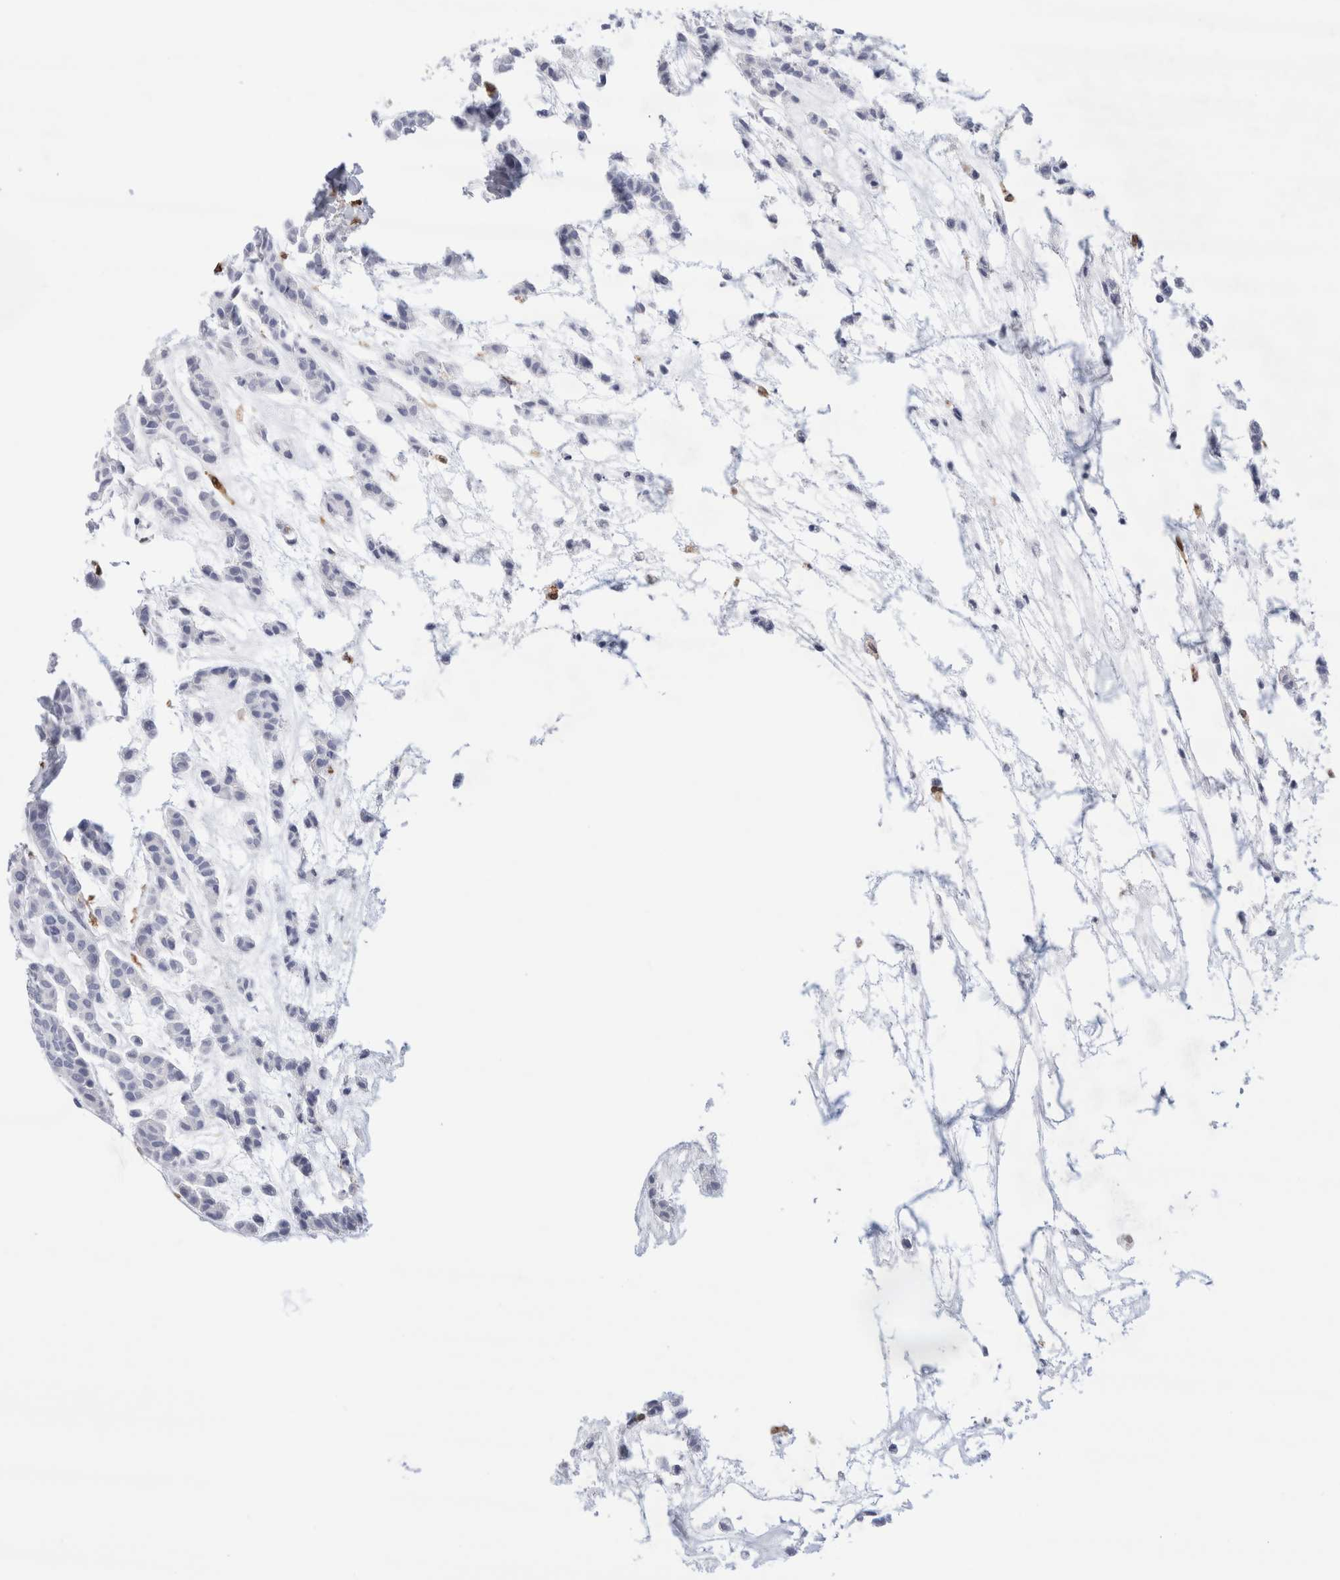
{"staining": {"intensity": "negative", "quantity": "none", "location": "none"}, "tissue": "head and neck cancer", "cell_type": "Tumor cells", "image_type": "cancer", "snomed": [{"axis": "morphology", "description": "Adenocarcinoma, NOS"}, {"axis": "morphology", "description": "Adenoma, NOS"}, {"axis": "topography", "description": "Head-Neck"}], "caption": "Human head and neck cancer (adenocarcinoma) stained for a protein using immunohistochemistry shows no expression in tumor cells.", "gene": "ALOX5AP", "patient": {"sex": "female", "age": 55}}